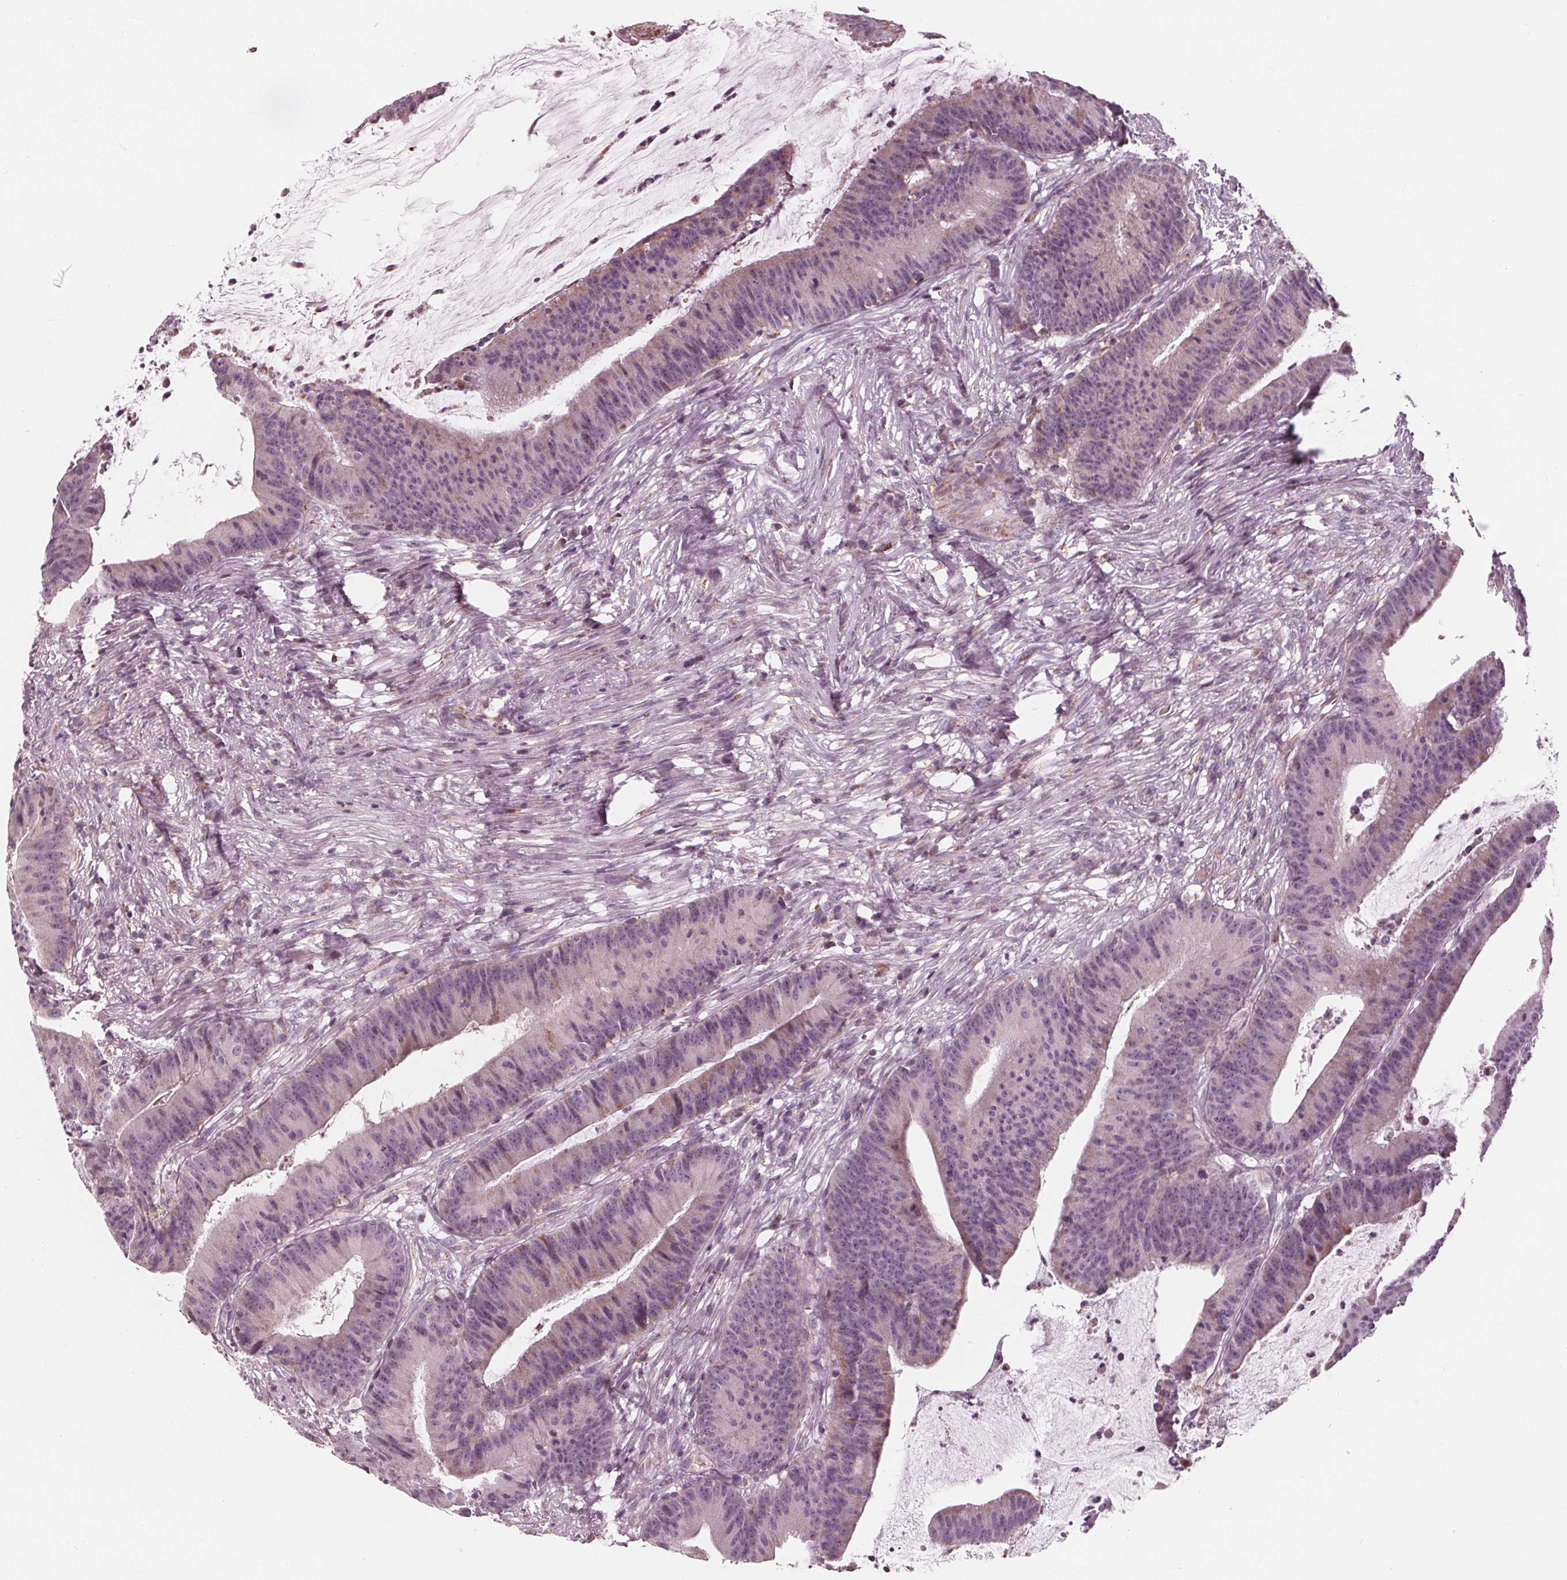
{"staining": {"intensity": "weak", "quantity": "<25%", "location": "cytoplasmic/membranous"}, "tissue": "colorectal cancer", "cell_type": "Tumor cells", "image_type": "cancer", "snomed": [{"axis": "morphology", "description": "Adenocarcinoma, NOS"}, {"axis": "topography", "description": "Colon"}], "caption": "High power microscopy image of an IHC micrograph of colorectal adenocarcinoma, revealing no significant staining in tumor cells. The staining was performed using DAB (3,3'-diaminobenzidine) to visualize the protein expression in brown, while the nuclei were stained in blue with hematoxylin (Magnification: 20x).", "gene": "DCAF4L2", "patient": {"sex": "female", "age": 78}}